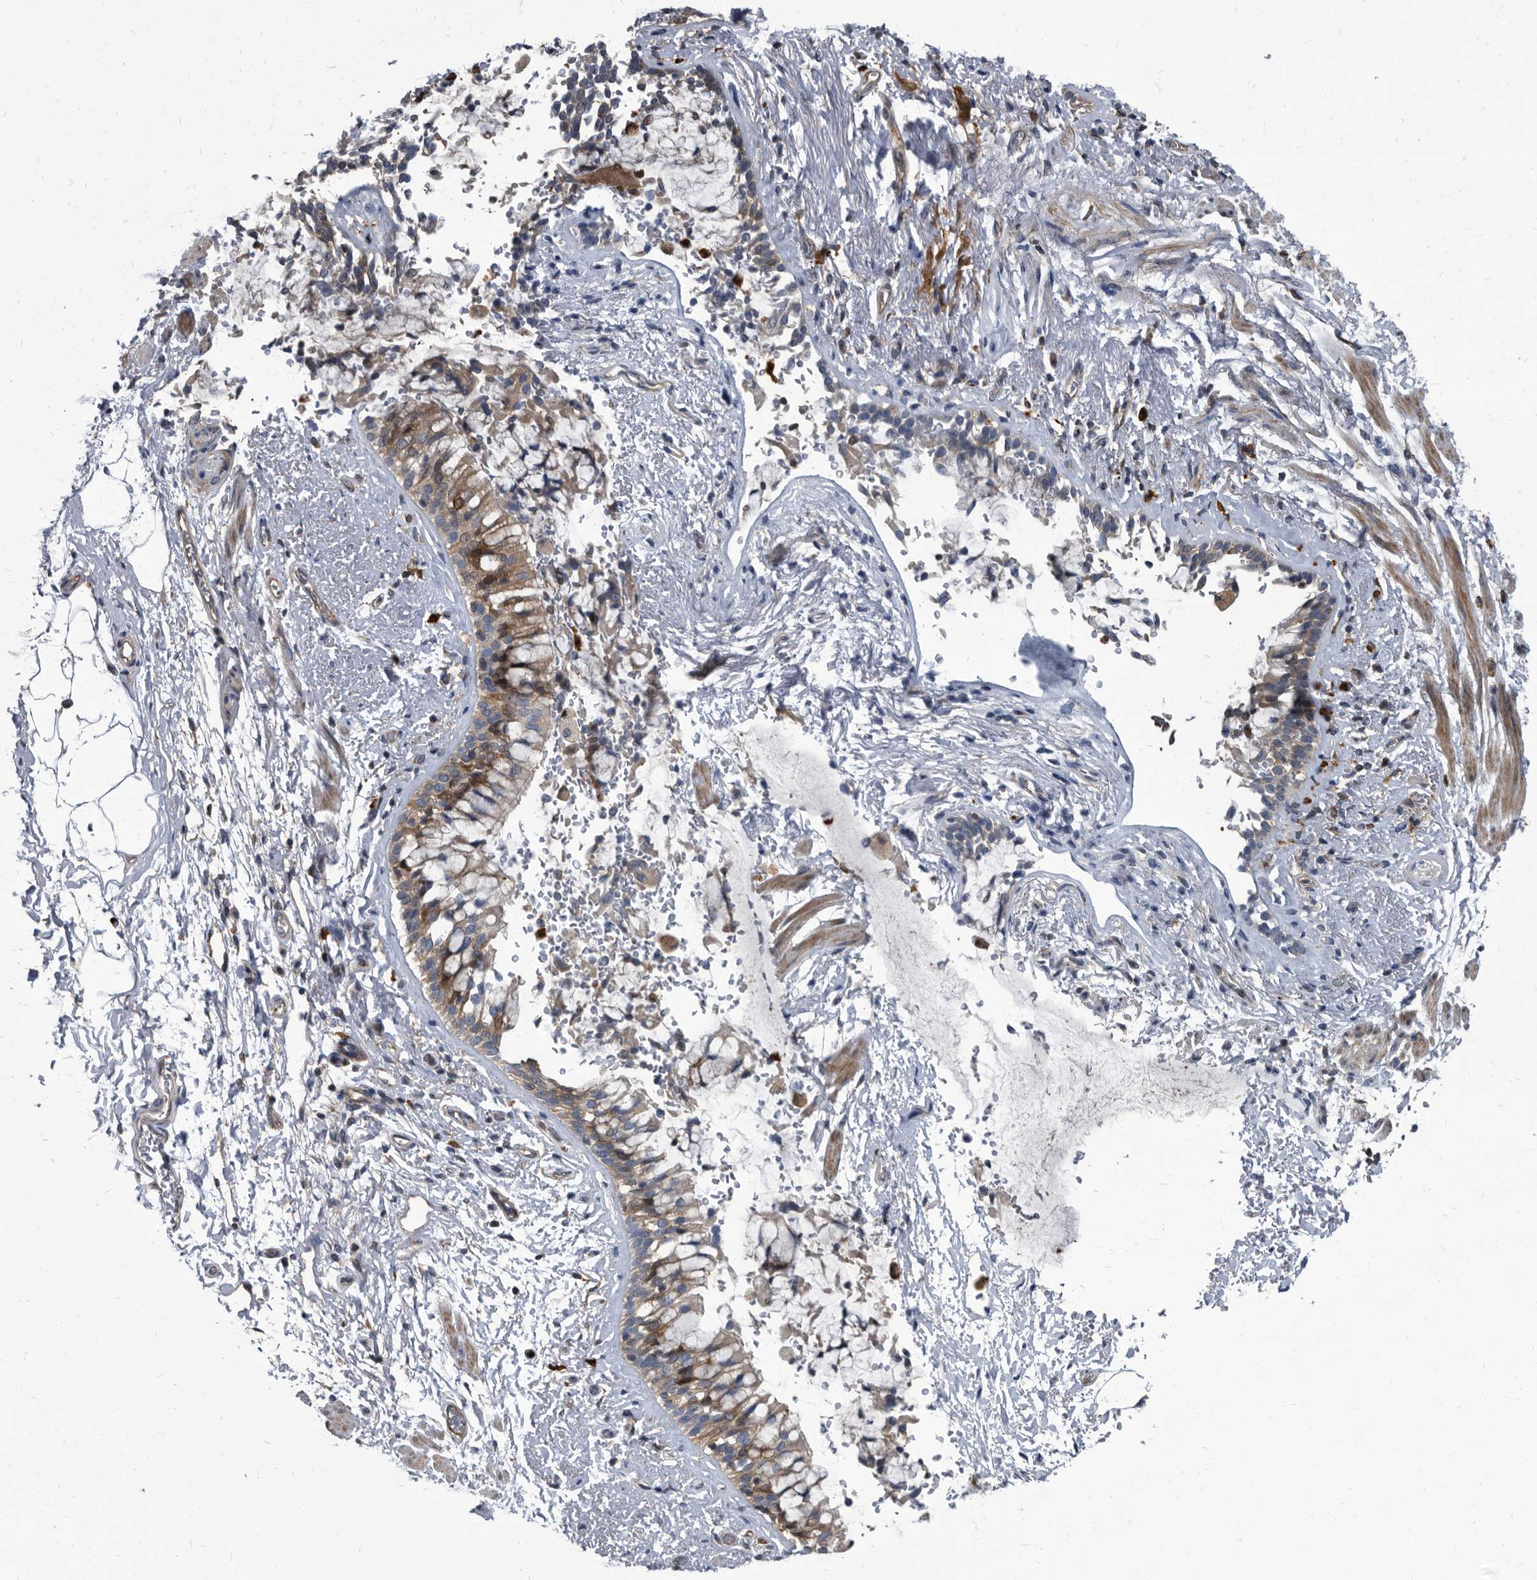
{"staining": {"intensity": "weak", "quantity": "25%-75%", "location": "cytoplasmic/membranous"}, "tissue": "bronchus", "cell_type": "Respiratory epithelial cells", "image_type": "normal", "snomed": [{"axis": "morphology", "description": "Normal tissue, NOS"}, {"axis": "morphology", "description": "Inflammation, NOS"}, {"axis": "topography", "description": "Cartilage tissue"}, {"axis": "topography", "description": "Bronchus"}, {"axis": "topography", "description": "Lung"}], "caption": "Bronchus stained with DAB (3,3'-diaminobenzidine) immunohistochemistry (IHC) demonstrates low levels of weak cytoplasmic/membranous staining in approximately 25%-75% of respiratory epithelial cells. Using DAB (brown) and hematoxylin (blue) stains, captured at high magnification using brightfield microscopy.", "gene": "CDV3", "patient": {"sex": "female", "age": 64}}